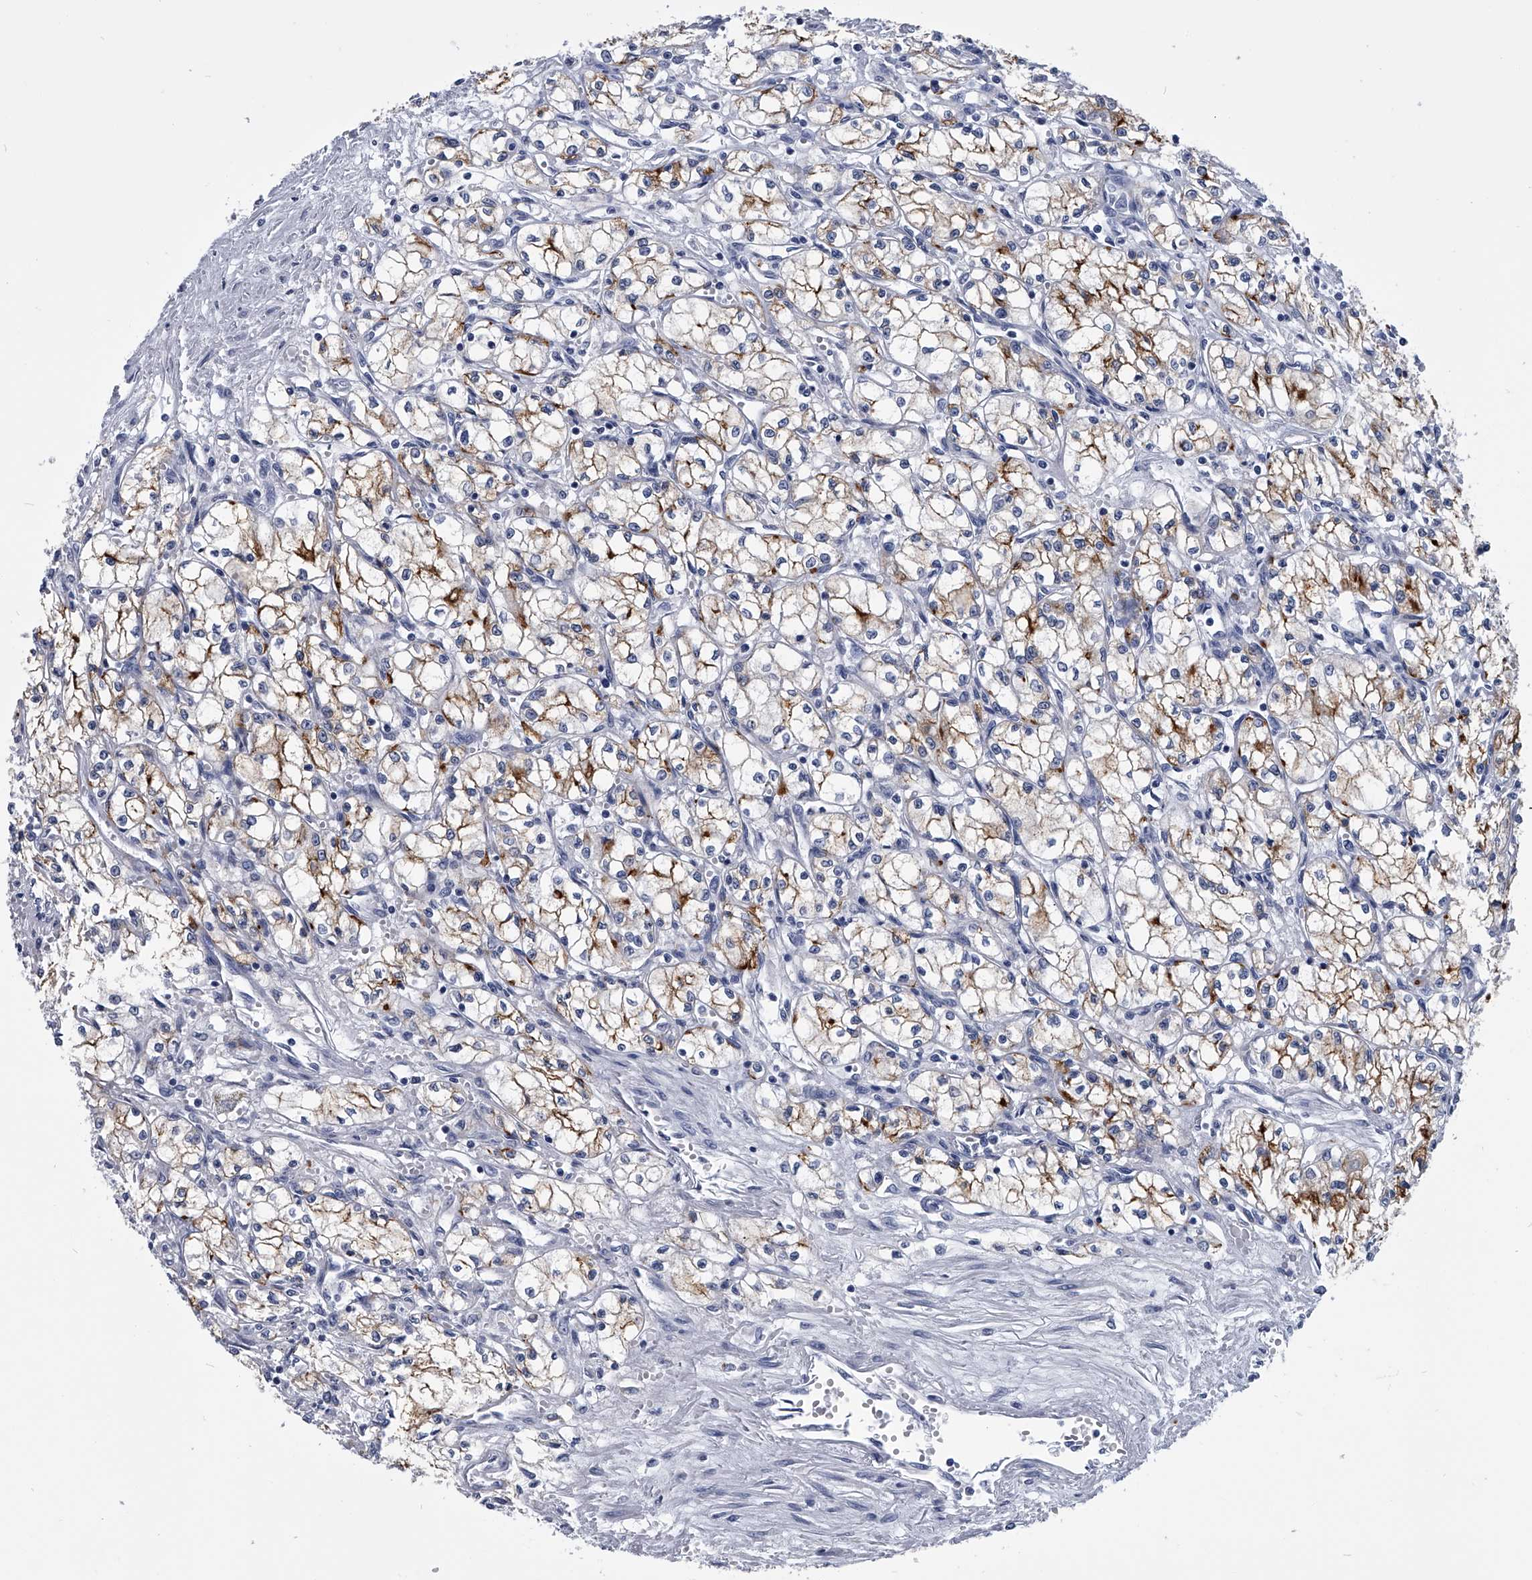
{"staining": {"intensity": "moderate", "quantity": ">75%", "location": "cytoplasmic/membranous"}, "tissue": "renal cancer", "cell_type": "Tumor cells", "image_type": "cancer", "snomed": [{"axis": "morphology", "description": "Normal tissue, NOS"}, {"axis": "morphology", "description": "Adenocarcinoma, NOS"}, {"axis": "topography", "description": "Kidney"}], "caption": "Protein expression analysis of human renal cancer (adenocarcinoma) reveals moderate cytoplasmic/membranous positivity in about >75% of tumor cells.", "gene": "PDXK", "patient": {"sex": "male", "age": 59}}